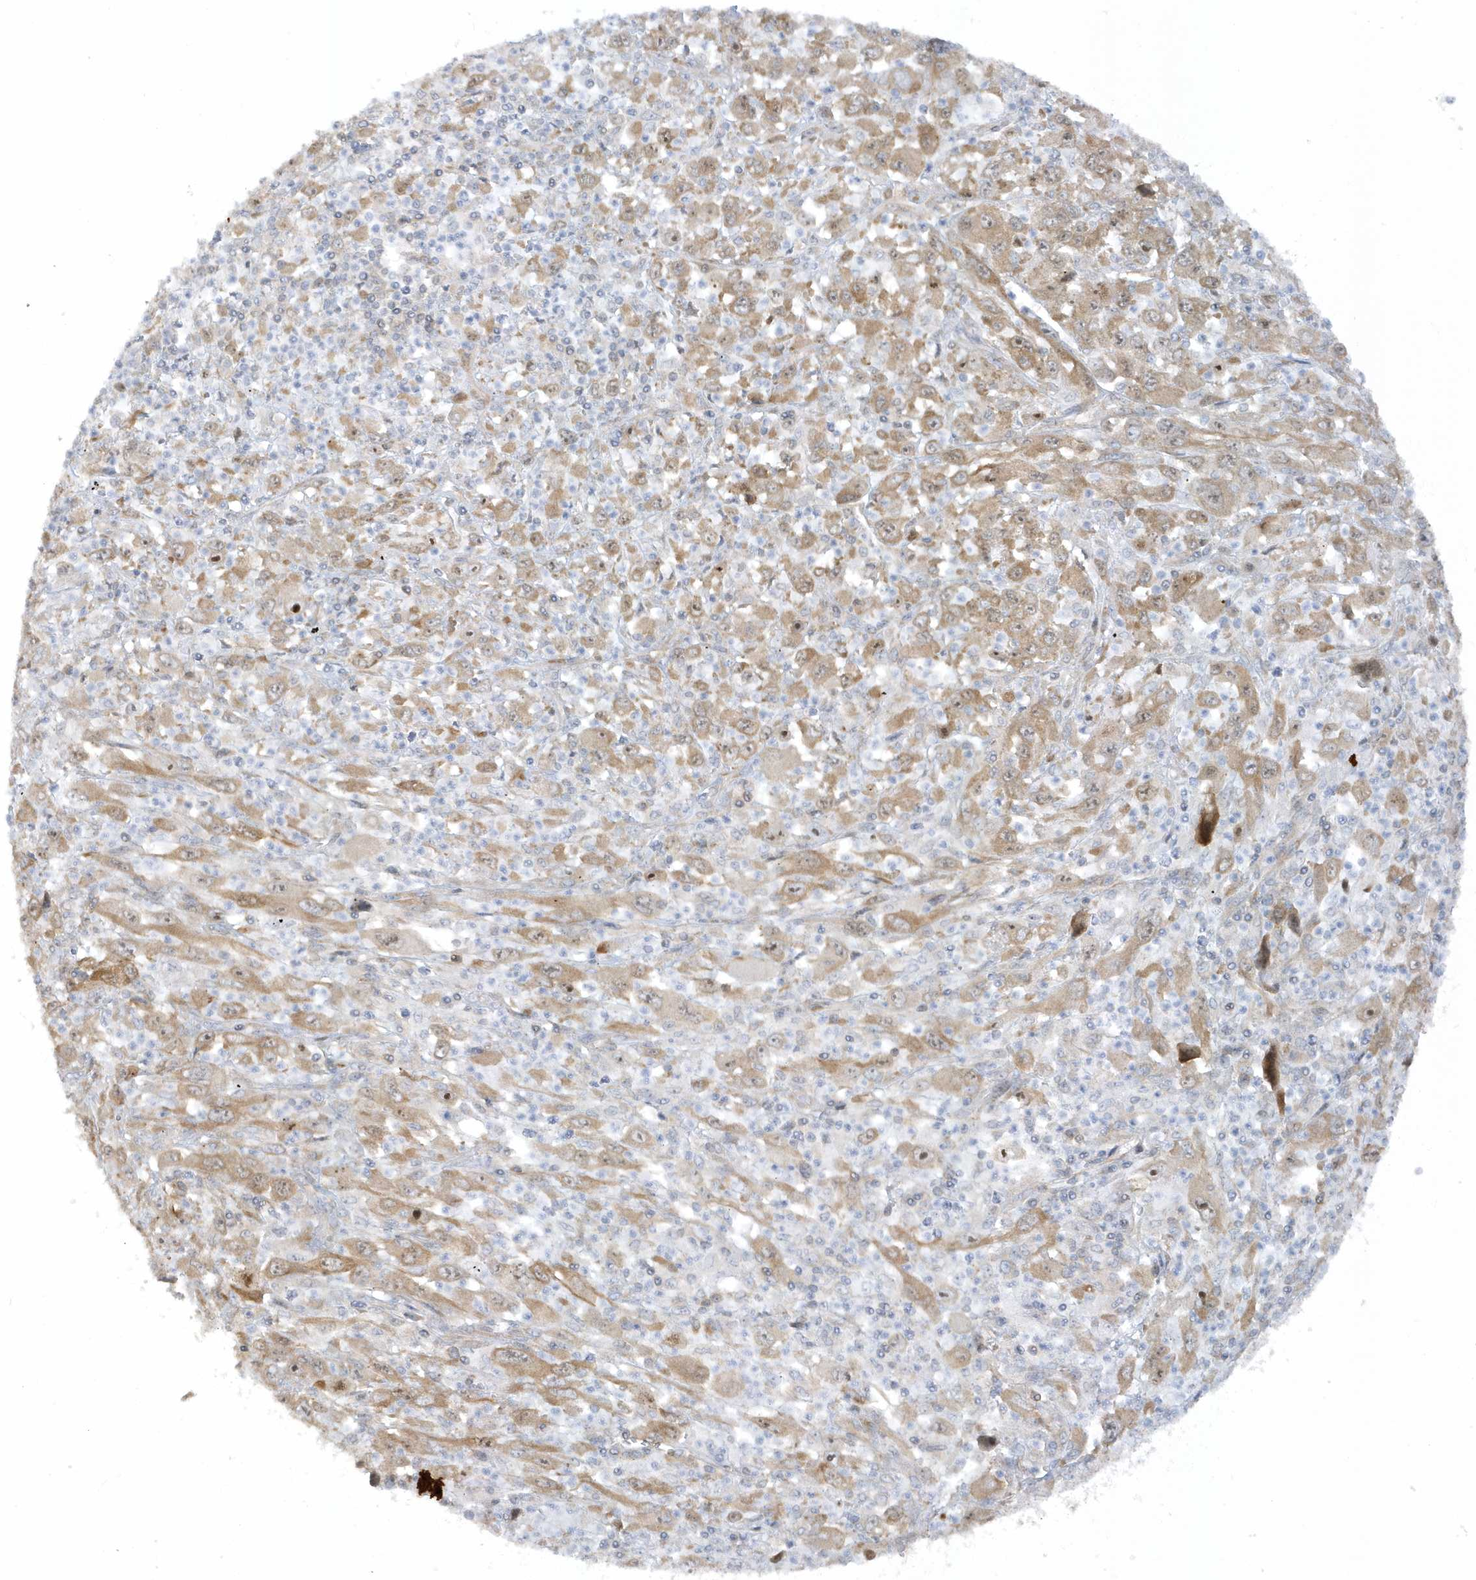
{"staining": {"intensity": "moderate", "quantity": ">75%", "location": "cytoplasmic/membranous,nuclear"}, "tissue": "melanoma", "cell_type": "Tumor cells", "image_type": "cancer", "snomed": [{"axis": "morphology", "description": "Malignant melanoma, Metastatic site"}, {"axis": "topography", "description": "Skin"}], "caption": "Approximately >75% of tumor cells in human malignant melanoma (metastatic site) display moderate cytoplasmic/membranous and nuclear protein expression as visualized by brown immunohistochemical staining.", "gene": "MAP7D3", "patient": {"sex": "female", "age": 56}}